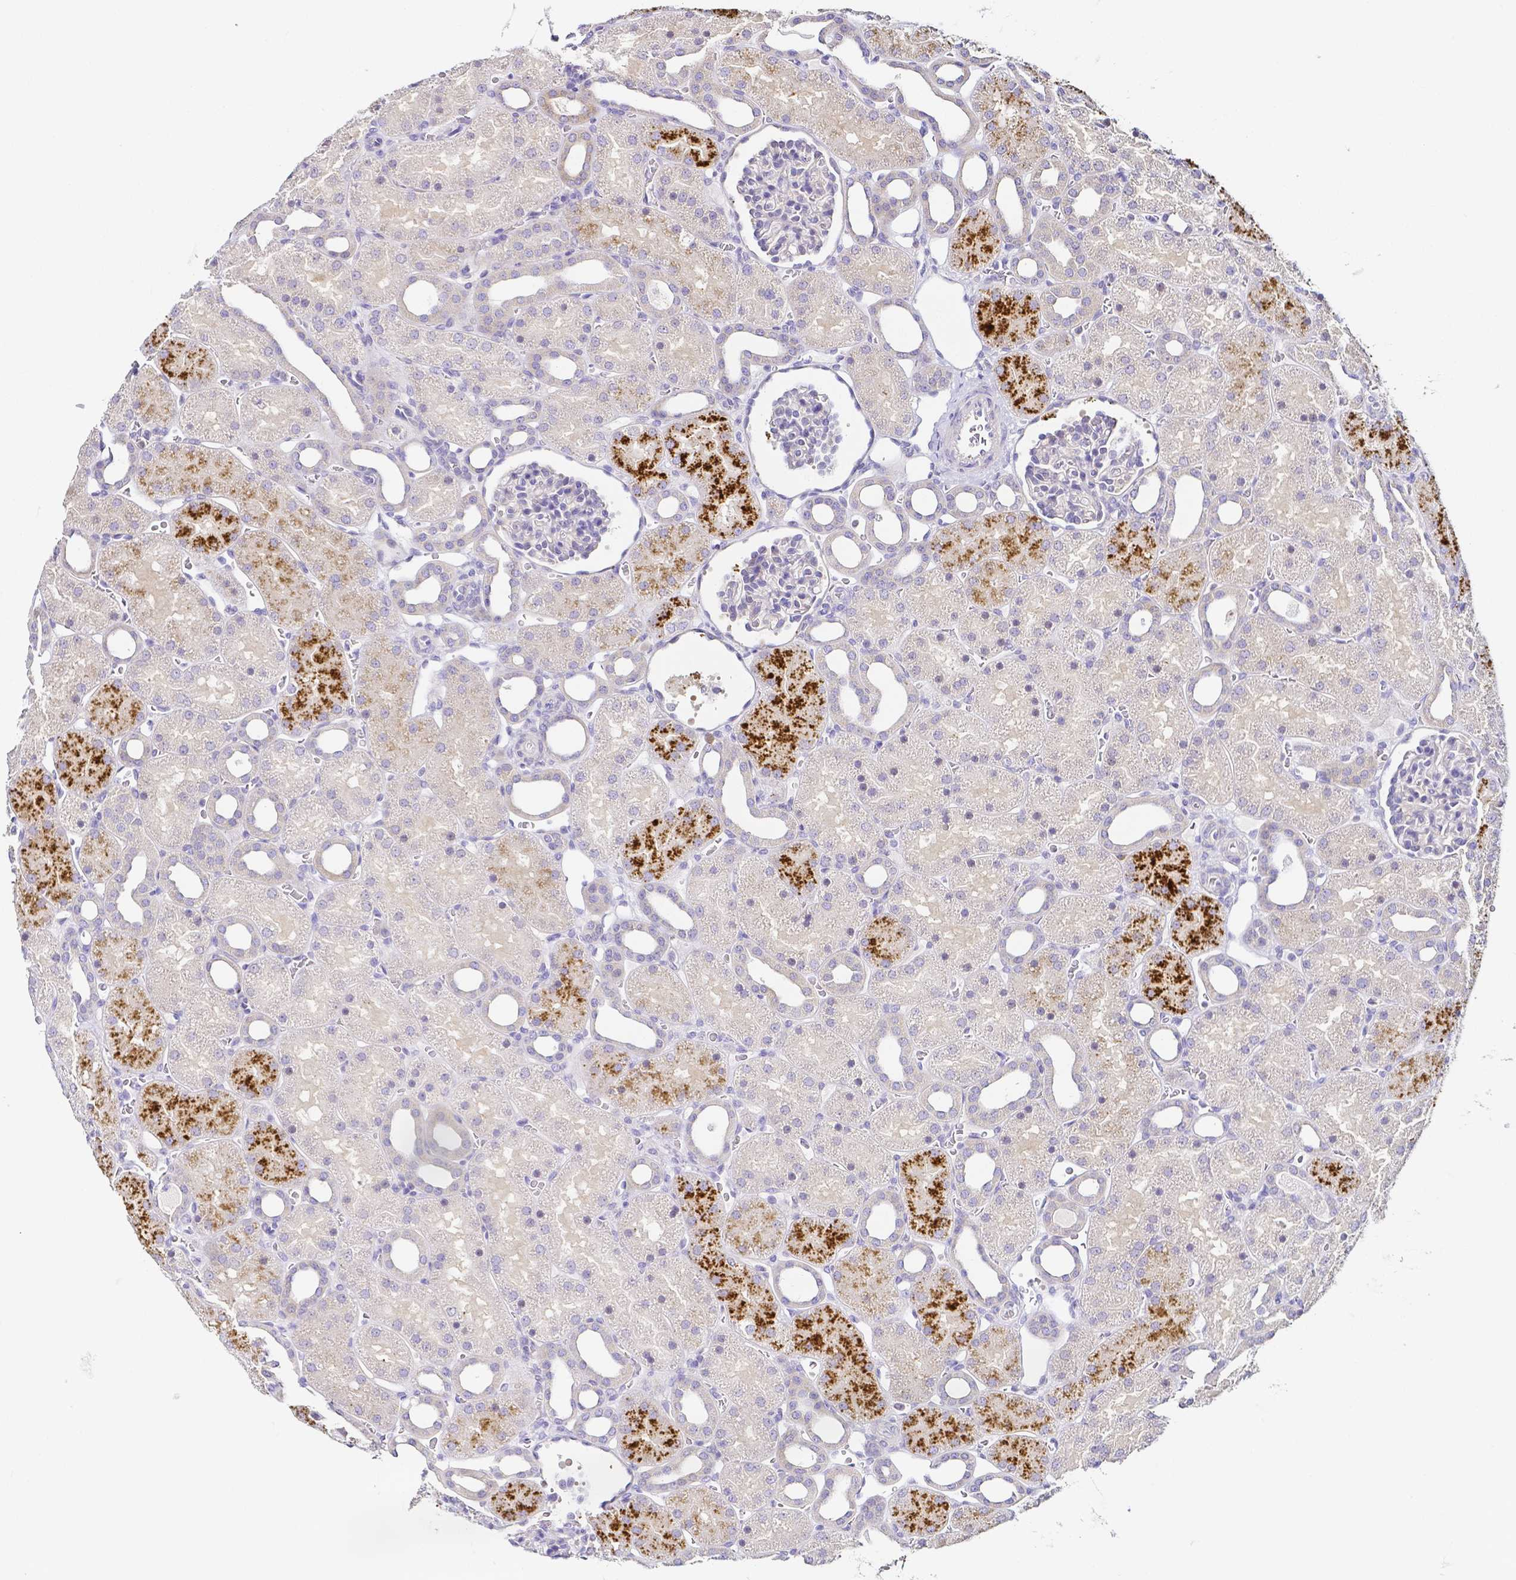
{"staining": {"intensity": "negative", "quantity": "none", "location": "none"}, "tissue": "kidney", "cell_type": "Cells in glomeruli", "image_type": "normal", "snomed": [{"axis": "morphology", "description": "Normal tissue, NOS"}, {"axis": "topography", "description": "Kidney"}], "caption": "DAB (3,3'-diaminobenzidine) immunohistochemical staining of normal human kidney exhibits no significant positivity in cells in glomeruli.", "gene": "PKP3", "patient": {"sex": "male", "age": 2}}